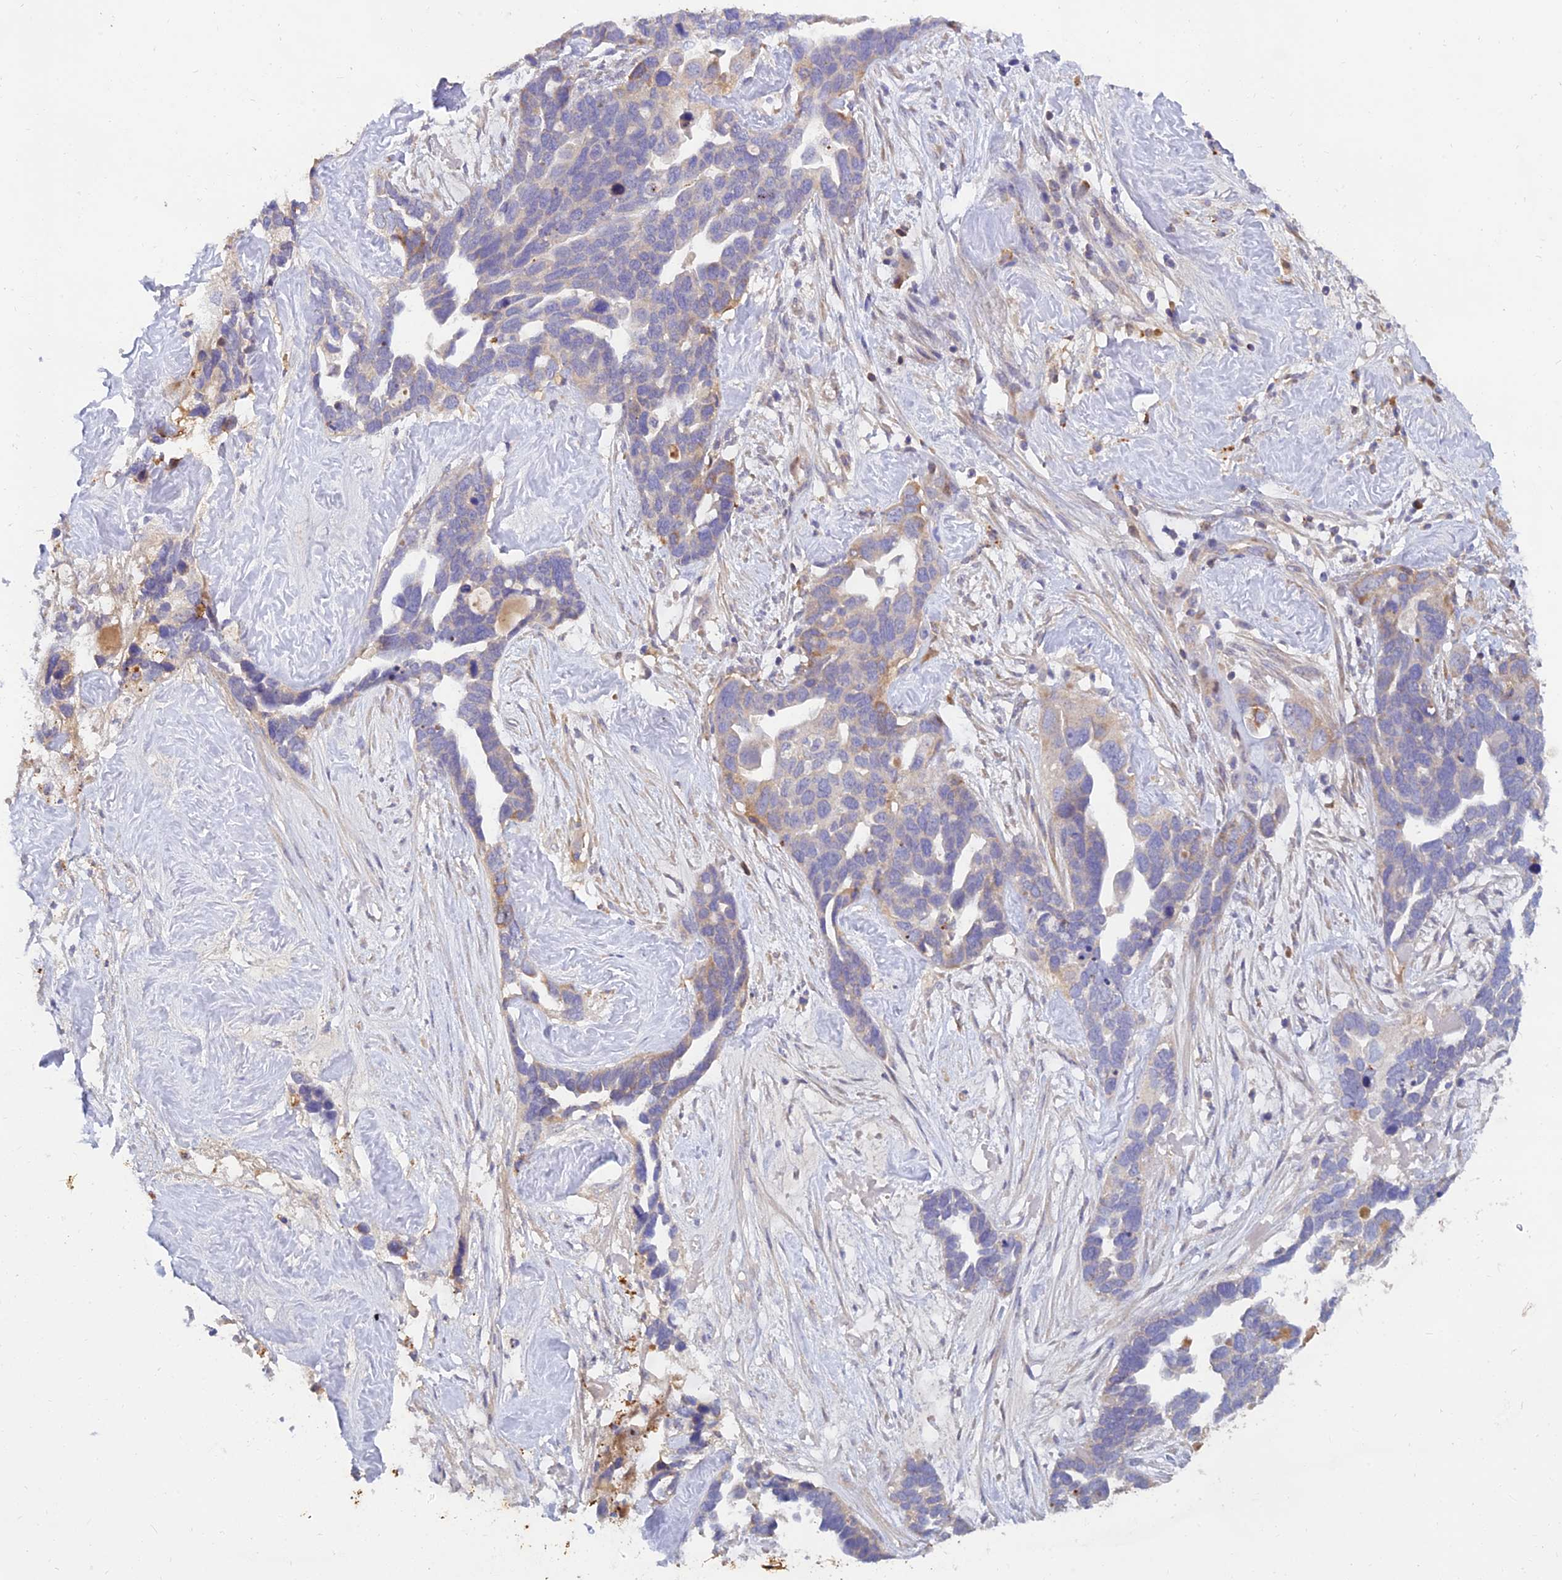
{"staining": {"intensity": "weak", "quantity": "<25%", "location": "cytoplasmic/membranous"}, "tissue": "ovarian cancer", "cell_type": "Tumor cells", "image_type": "cancer", "snomed": [{"axis": "morphology", "description": "Cystadenocarcinoma, serous, NOS"}, {"axis": "topography", "description": "Ovary"}], "caption": "IHC histopathology image of neoplastic tissue: human ovarian cancer (serous cystadenocarcinoma) stained with DAB shows no significant protein staining in tumor cells.", "gene": "ACSM5", "patient": {"sex": "female", "age": 54}}